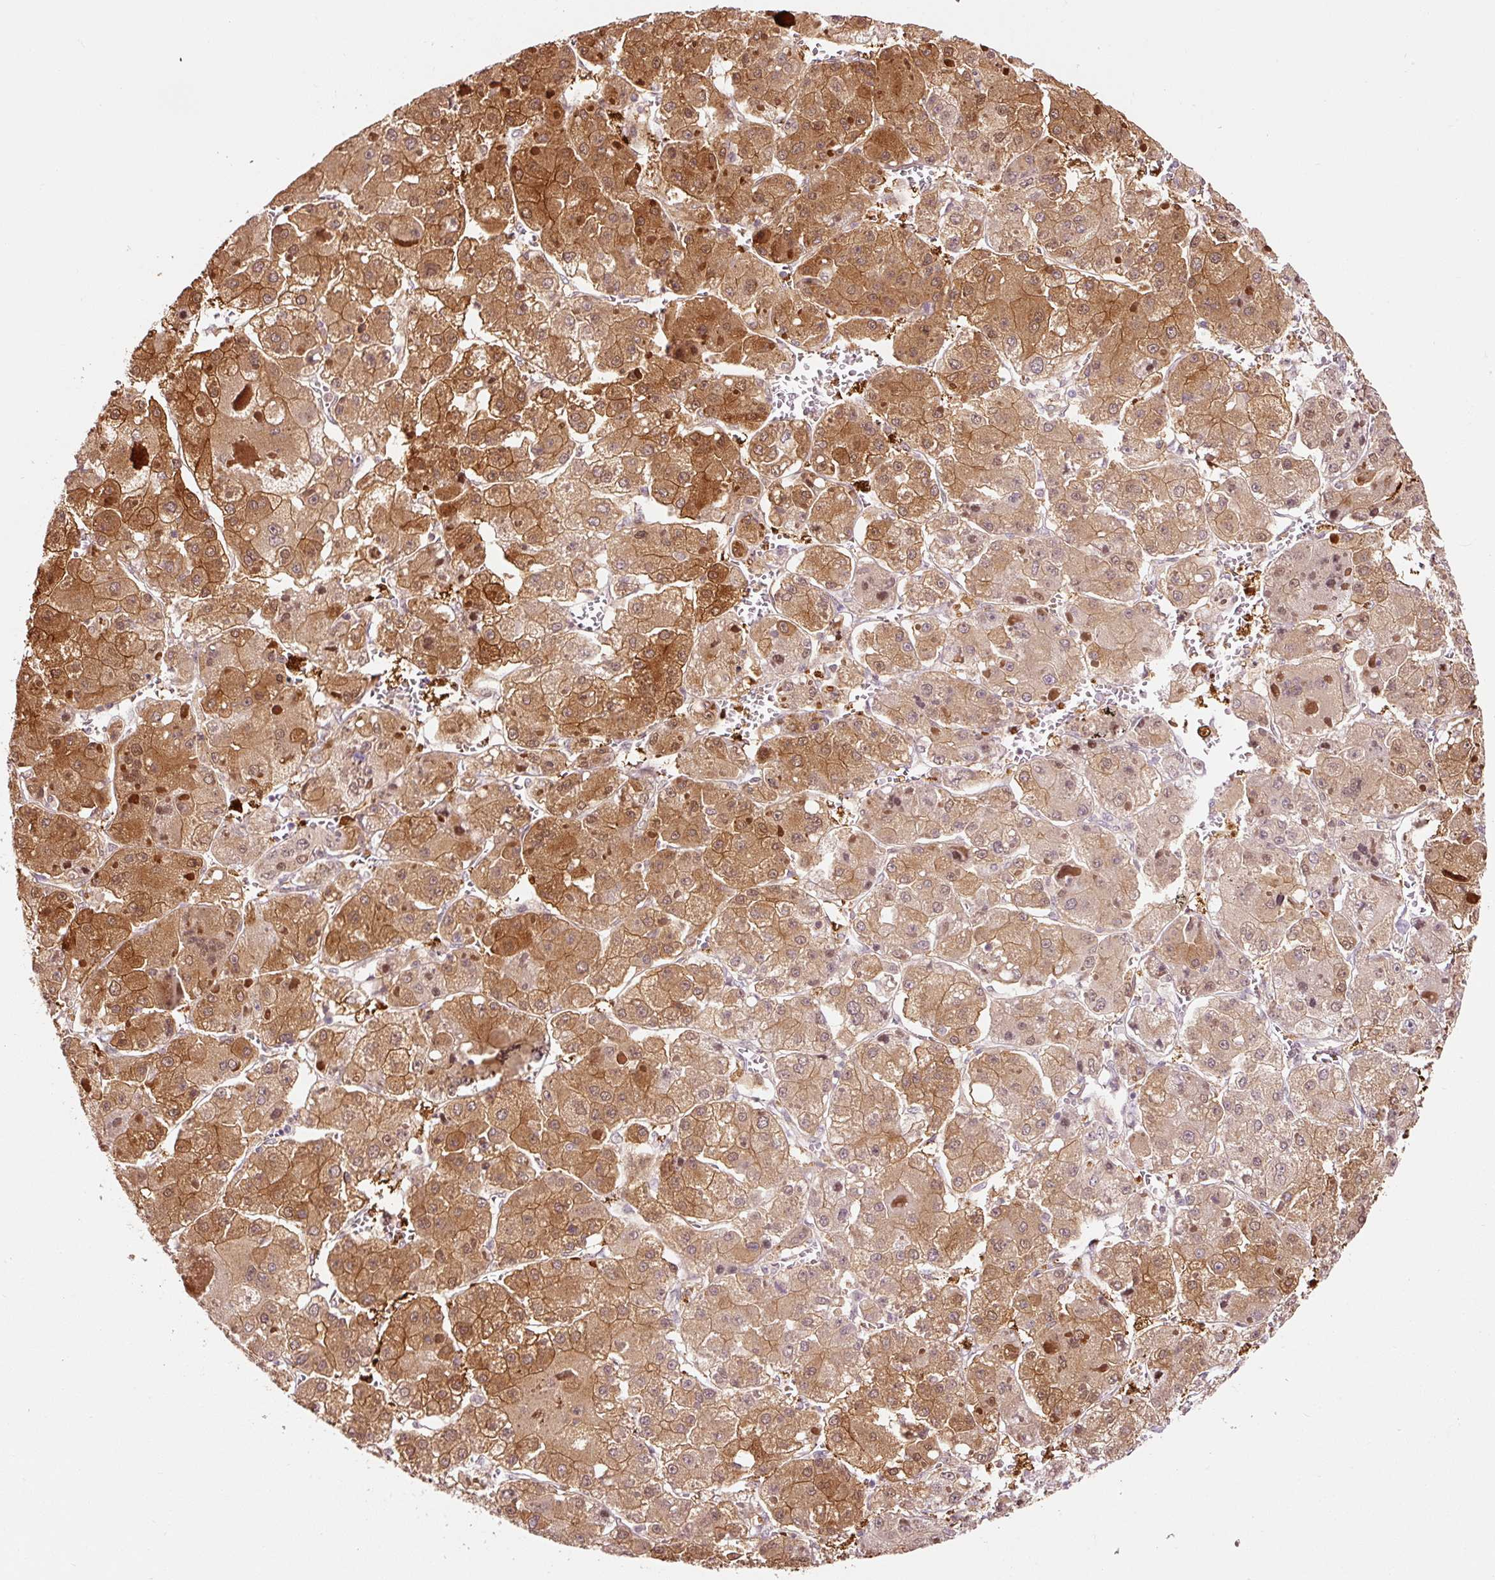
{"staining": {"intensity": "moderate", "quantity": ">75%", "location": "cytoplasmic/membranous,nuclear"}, "tissue": "liver cancer", "cell_type": "Tumor cells", "image_type": "cancer", "snomed": [{"axis": "morphology", "description": "Carcinoma, Hepatocellular, NOS"}, {"axis": "topography", "description": "Liver"}], "caption": "Liver hepatocellular carcinoma stained with a protein marker displays moderate staining in tumor cells.", "gene": "FBXL14", "patient": {"sex": "female", "age": 73}}